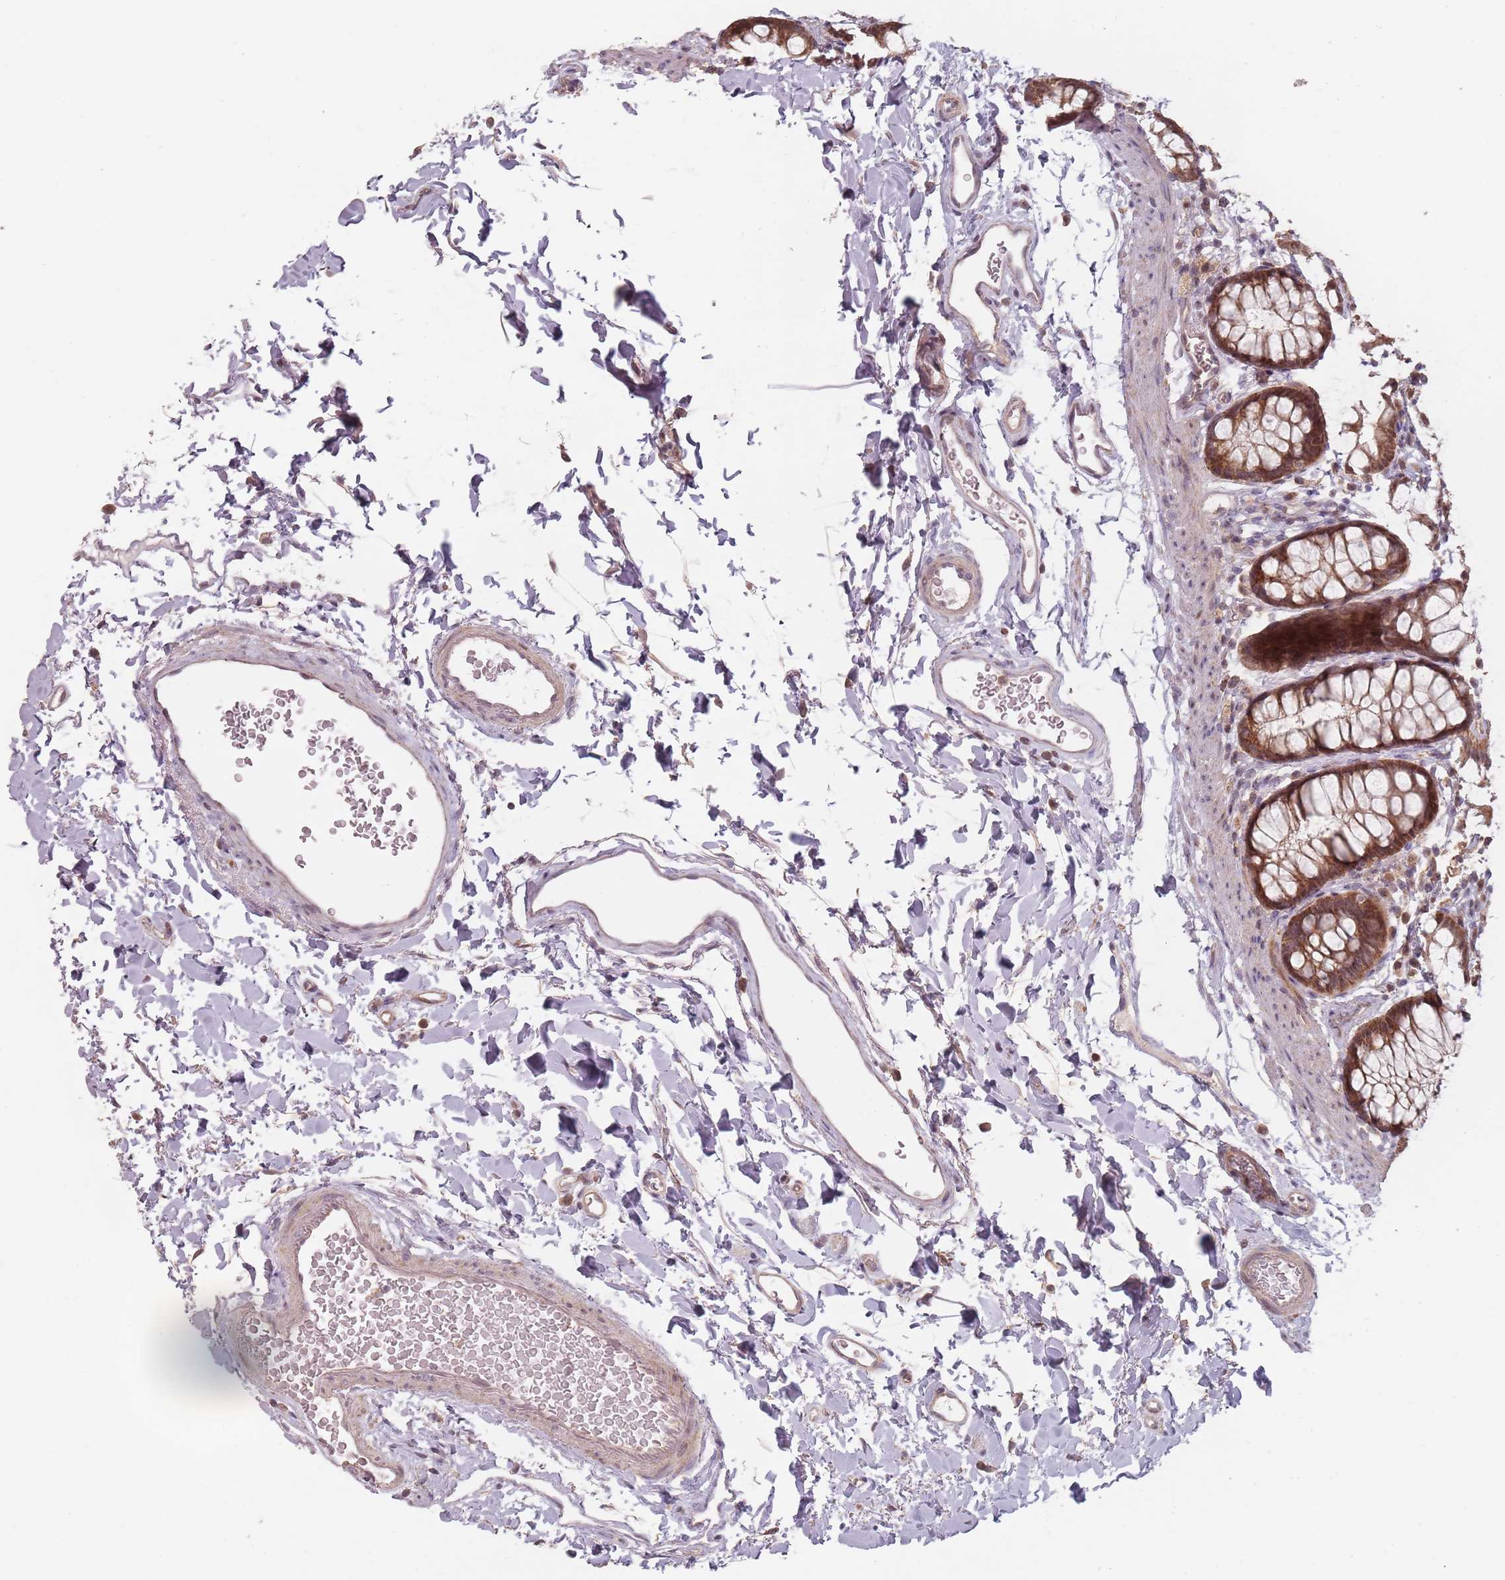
{"staining": {"intensity": "moderate", "quantity": ">75%", "location": "cytoplasmic/membranous"}, "tissue": "rectum", "cell_type": "Glandular cells", "image_type": "normal", "snomed": [{"axis": "morphology", "description": "Normal tissue, NOS"}, {"axis": "topography", "description": "Rectum"}], "caption": "About >75% of glandular cells in unremarkable human rectum exhibit moderate cytoplasmic/membranous protein expression as visualized by brown immunohistochemical staining.", "gene": "VPS52", "patient": {"sex": "female", "age": 65}}